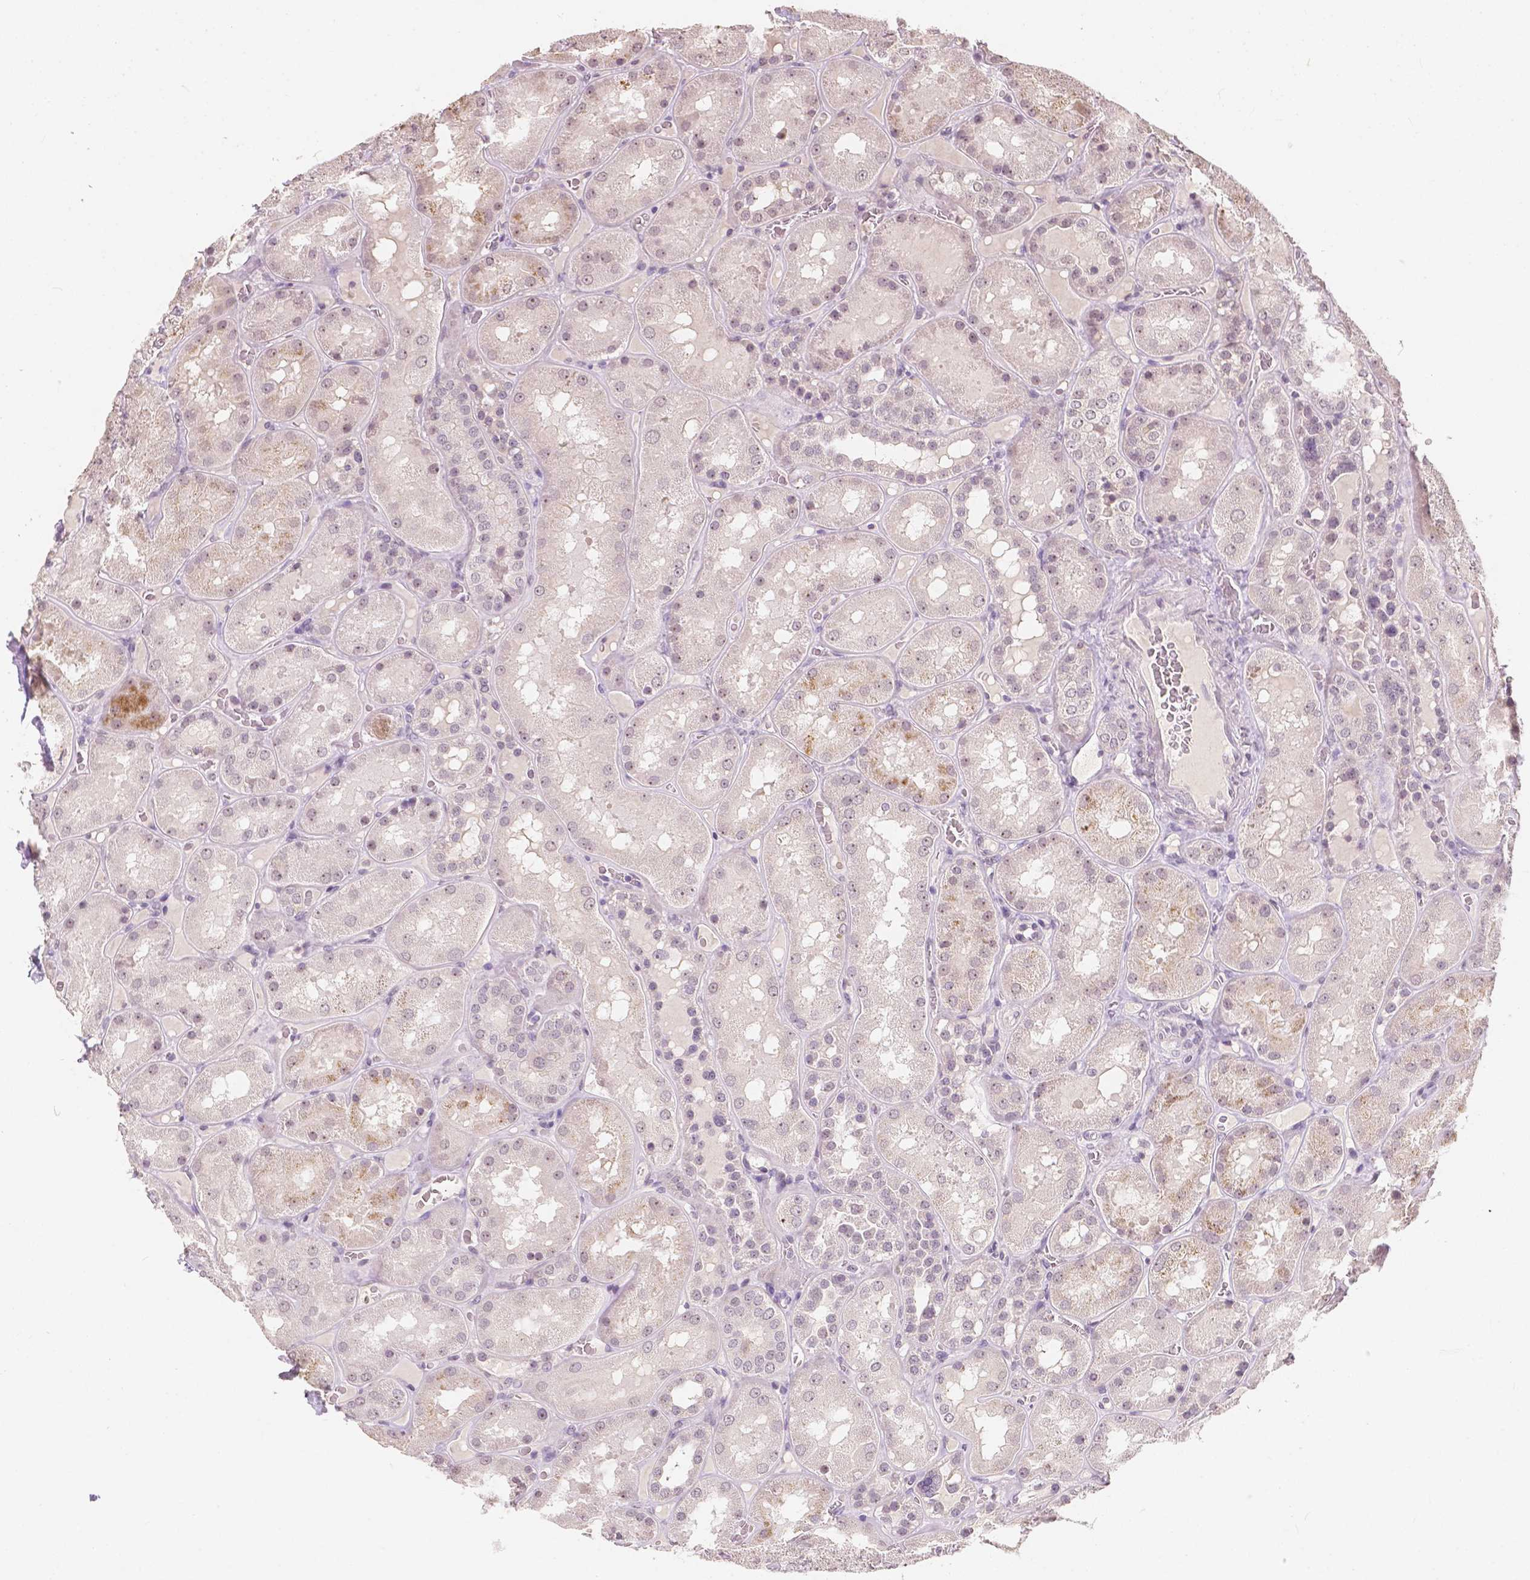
{"staining": {"intensity": "negative", "quantity": "none", "location": "none"}, "tissue": "kidney", "cell_type": "Cells in glomeruli", "image_type": "normal", "snomed": [{"axis": "morphology", "description": "Normal tissue, NOS"}, {"axis": "topography", "description": "Kidney"}], "caption": "The IHC image has no significant positivity in cells in glomeruli of kidney. (DAB IHC with hematoxylin counter stain).", "gene": "NOLC1", "patient": {"sex": "male", "age": 73}}